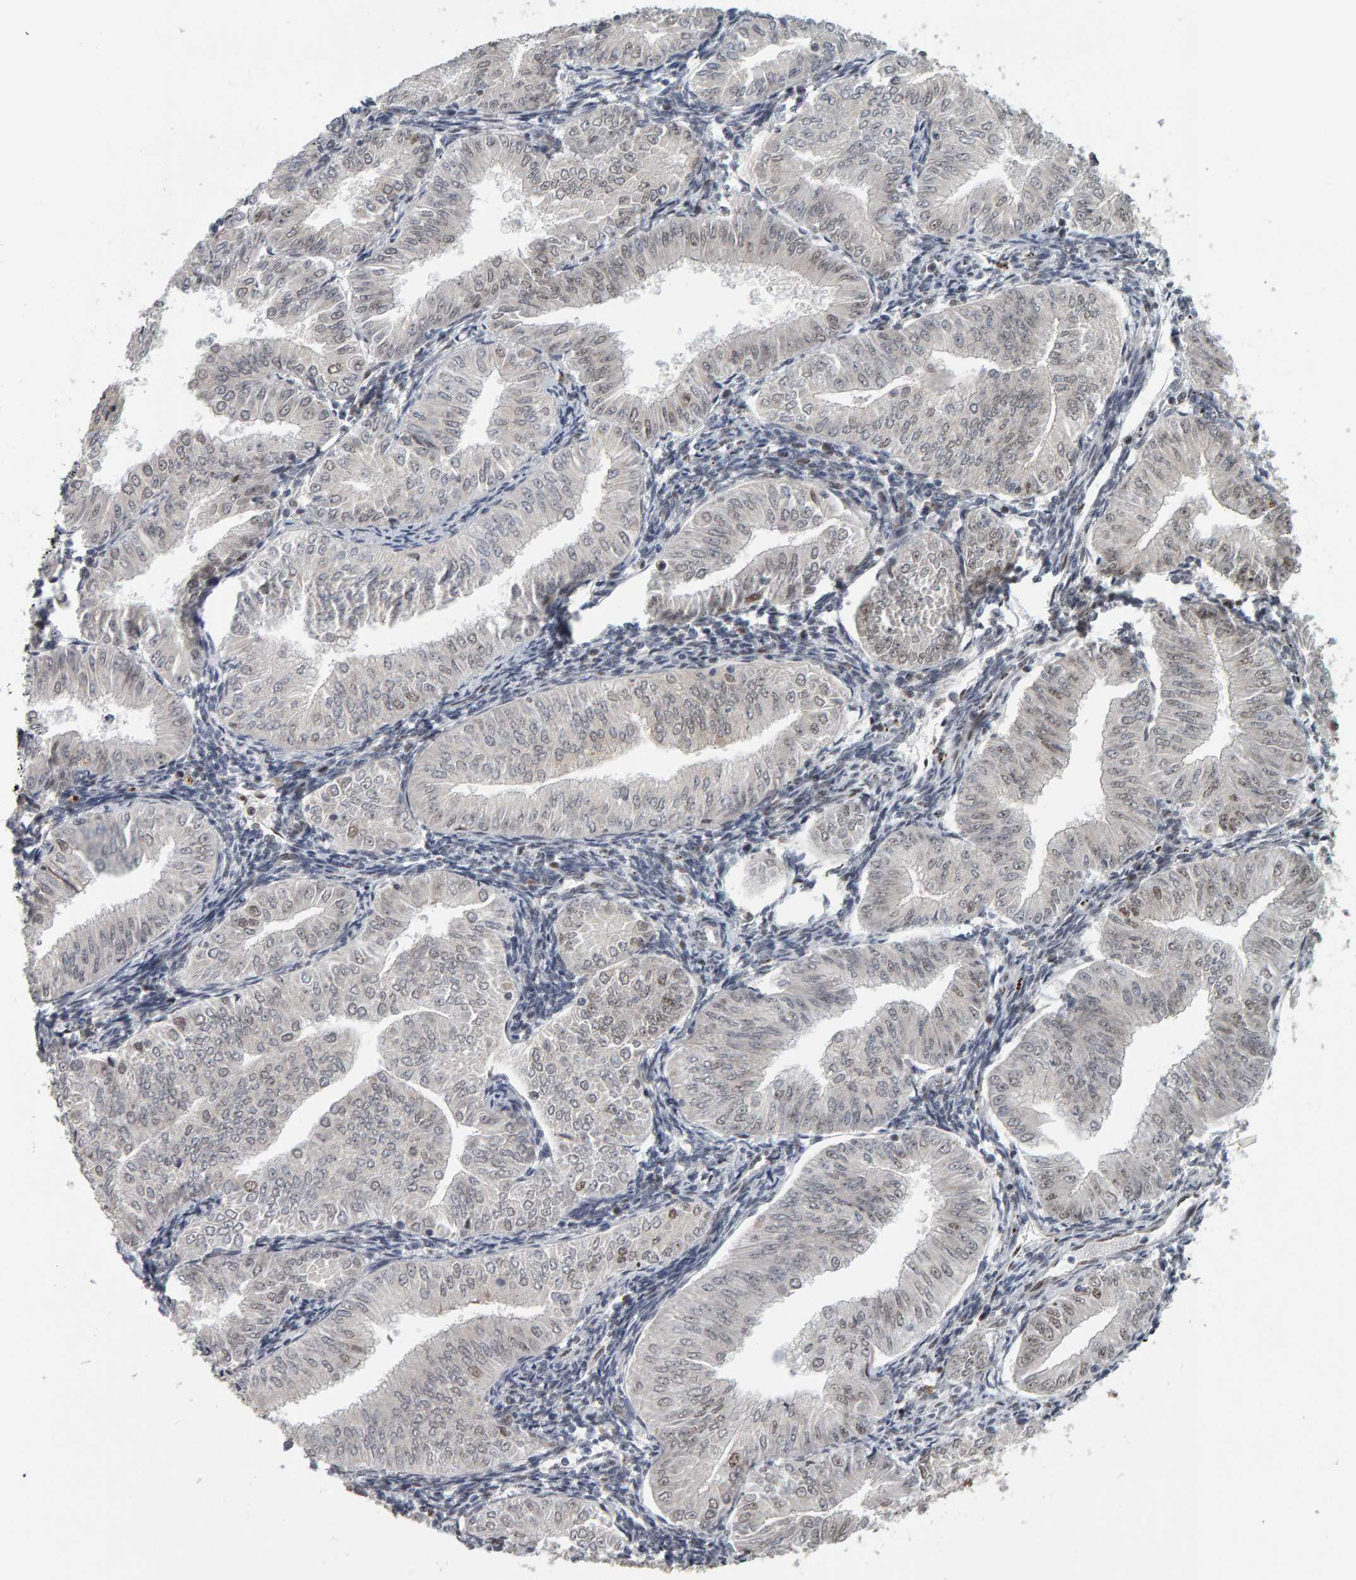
{"staining": {"intensity": "weak", "quantity": "25%-75%", "location": "nuclear"}, "tissue": "endometrial cancer", "cell_type": "Tumor cells", "image_type": "cancer", "snomed": [{"axis": "morphology", "description": "Normal tissue, NOS"}, {"axis": "morphology", "description": "Adenocarcinoma, NOS"}, {"axis": "topography", "description": "Endometrium"}], "caption": "Adenocarcinoma (endometrial) stained for a protein (brown) displays weak nuclear positive expression in about 25%-75% of tumor cells.", "gene": "ATF7IP", "patient": {"sex": "female", "age": 53}}